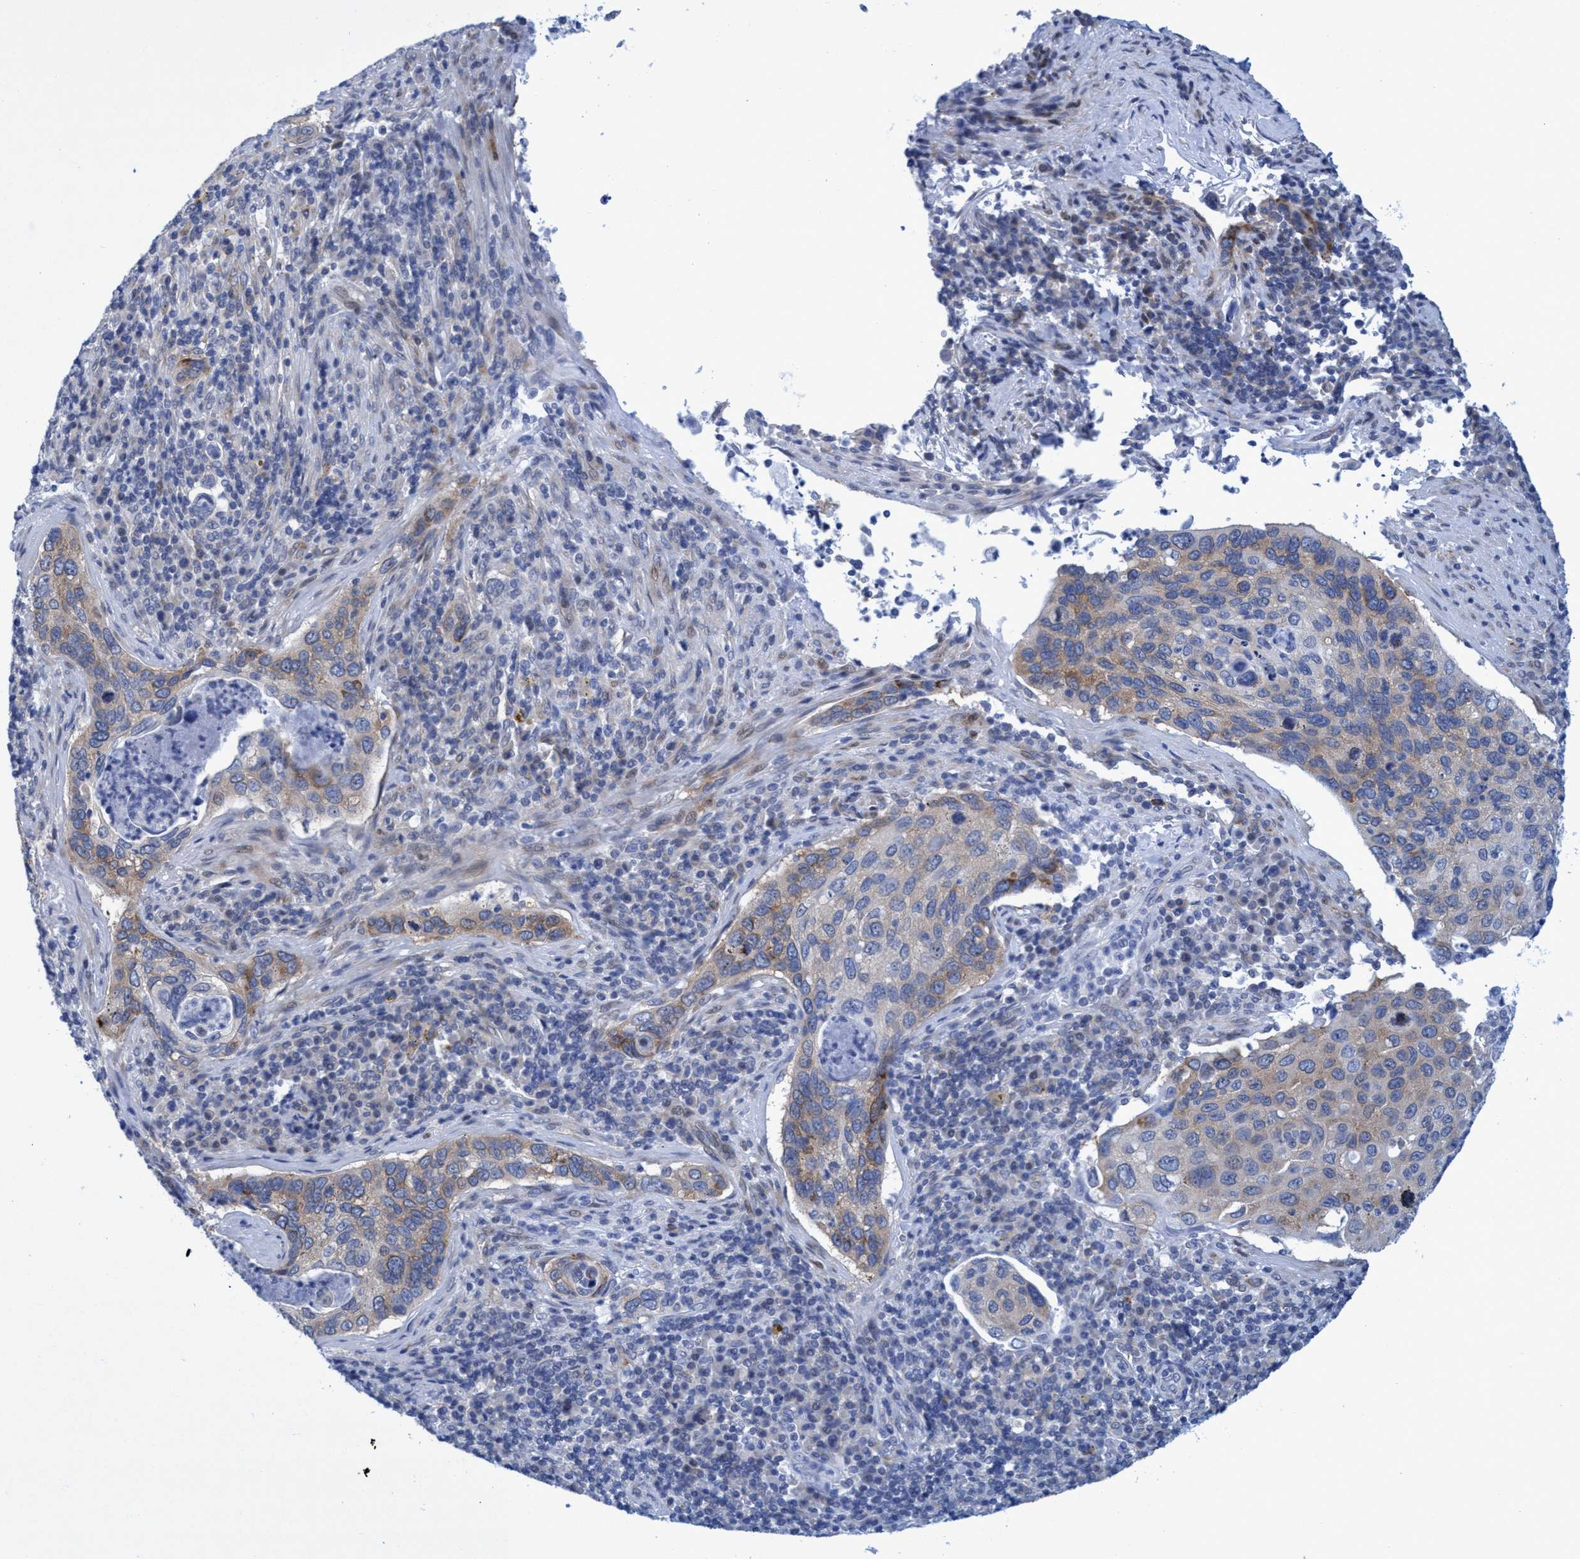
{"staining": {"intensity": "moderate", "quantity": "25%-75%", "location": "cytoplasmic/membranous"}, "tissue": "cervical cancer", "cell_type": "Tumor cells", "image_type": "cancer", "snomed": [{"axis": "morphology", "description": "Squamous cell carcinoma, NOS"}, {"axis": "topography", "description": "Cervix"}], "caption": "Moderate cytoplasmic/membranous positivity for a protein is identified in about 25%-75% of tumor cells of cervical cancer using IHC.", "gene": "R3HCC1", "patient": {"sex": "female", "age": 53}}